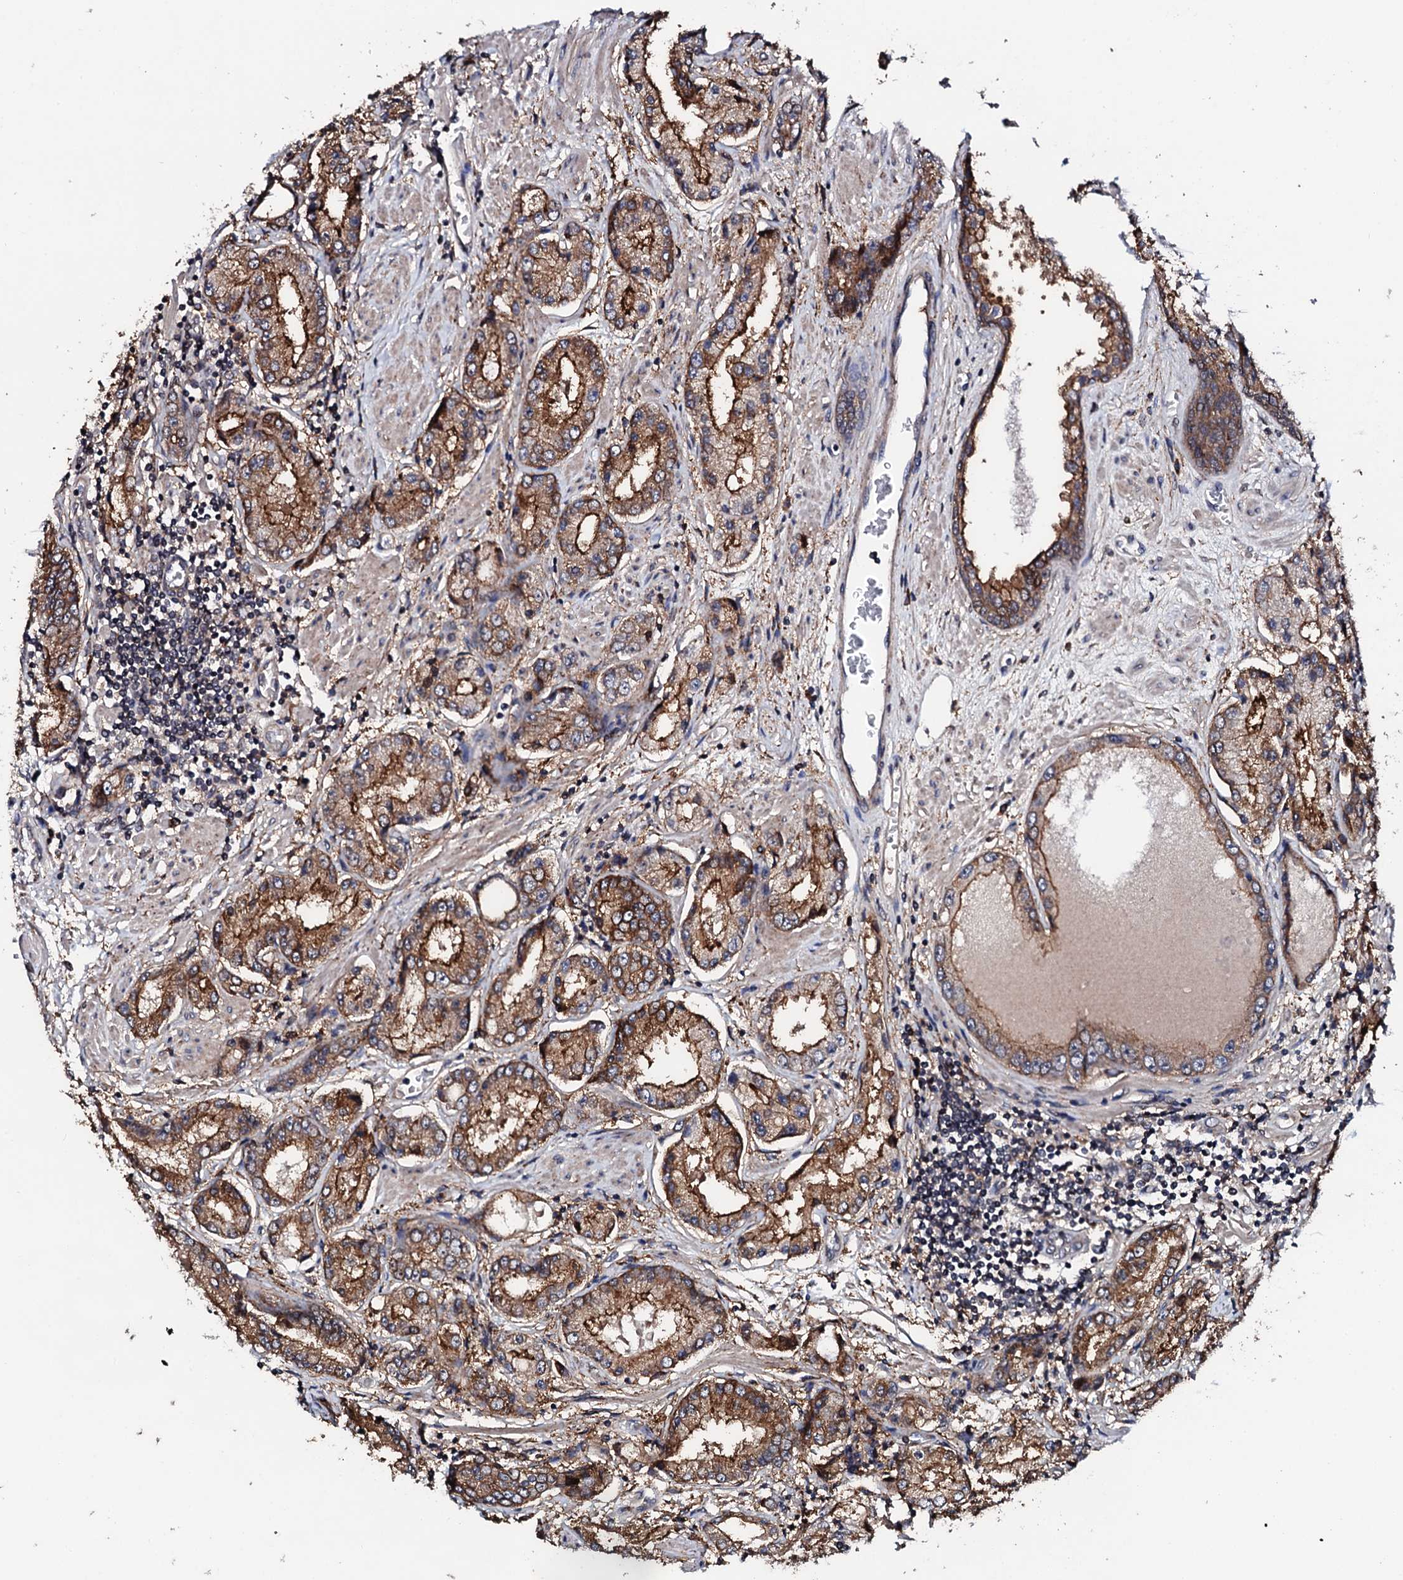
{"staining": {"intensity": "moderate", "quantity": ">75%", "location": "cytoplasmic/membranous"}, "tissue": "prostate cancer", "cell_type": "Tumor cells", "image_type": "cancer", "snomed": [{"axis": "morphology", "description": "Adenocarcinoma, High grade"}, {"axis": "topography", "description": "Prostate"}], "caption": "An immunohistochemistry (IHC) image of neoplastic tissue is shown. Protein staining in brown labels moderate cytoplasmic/membranous positivity in prostate cancer (high-grade adenocarcinoma) within tumor cells.", "gene": "EDC3", "patient": {"sex": "male", "age": 59}}